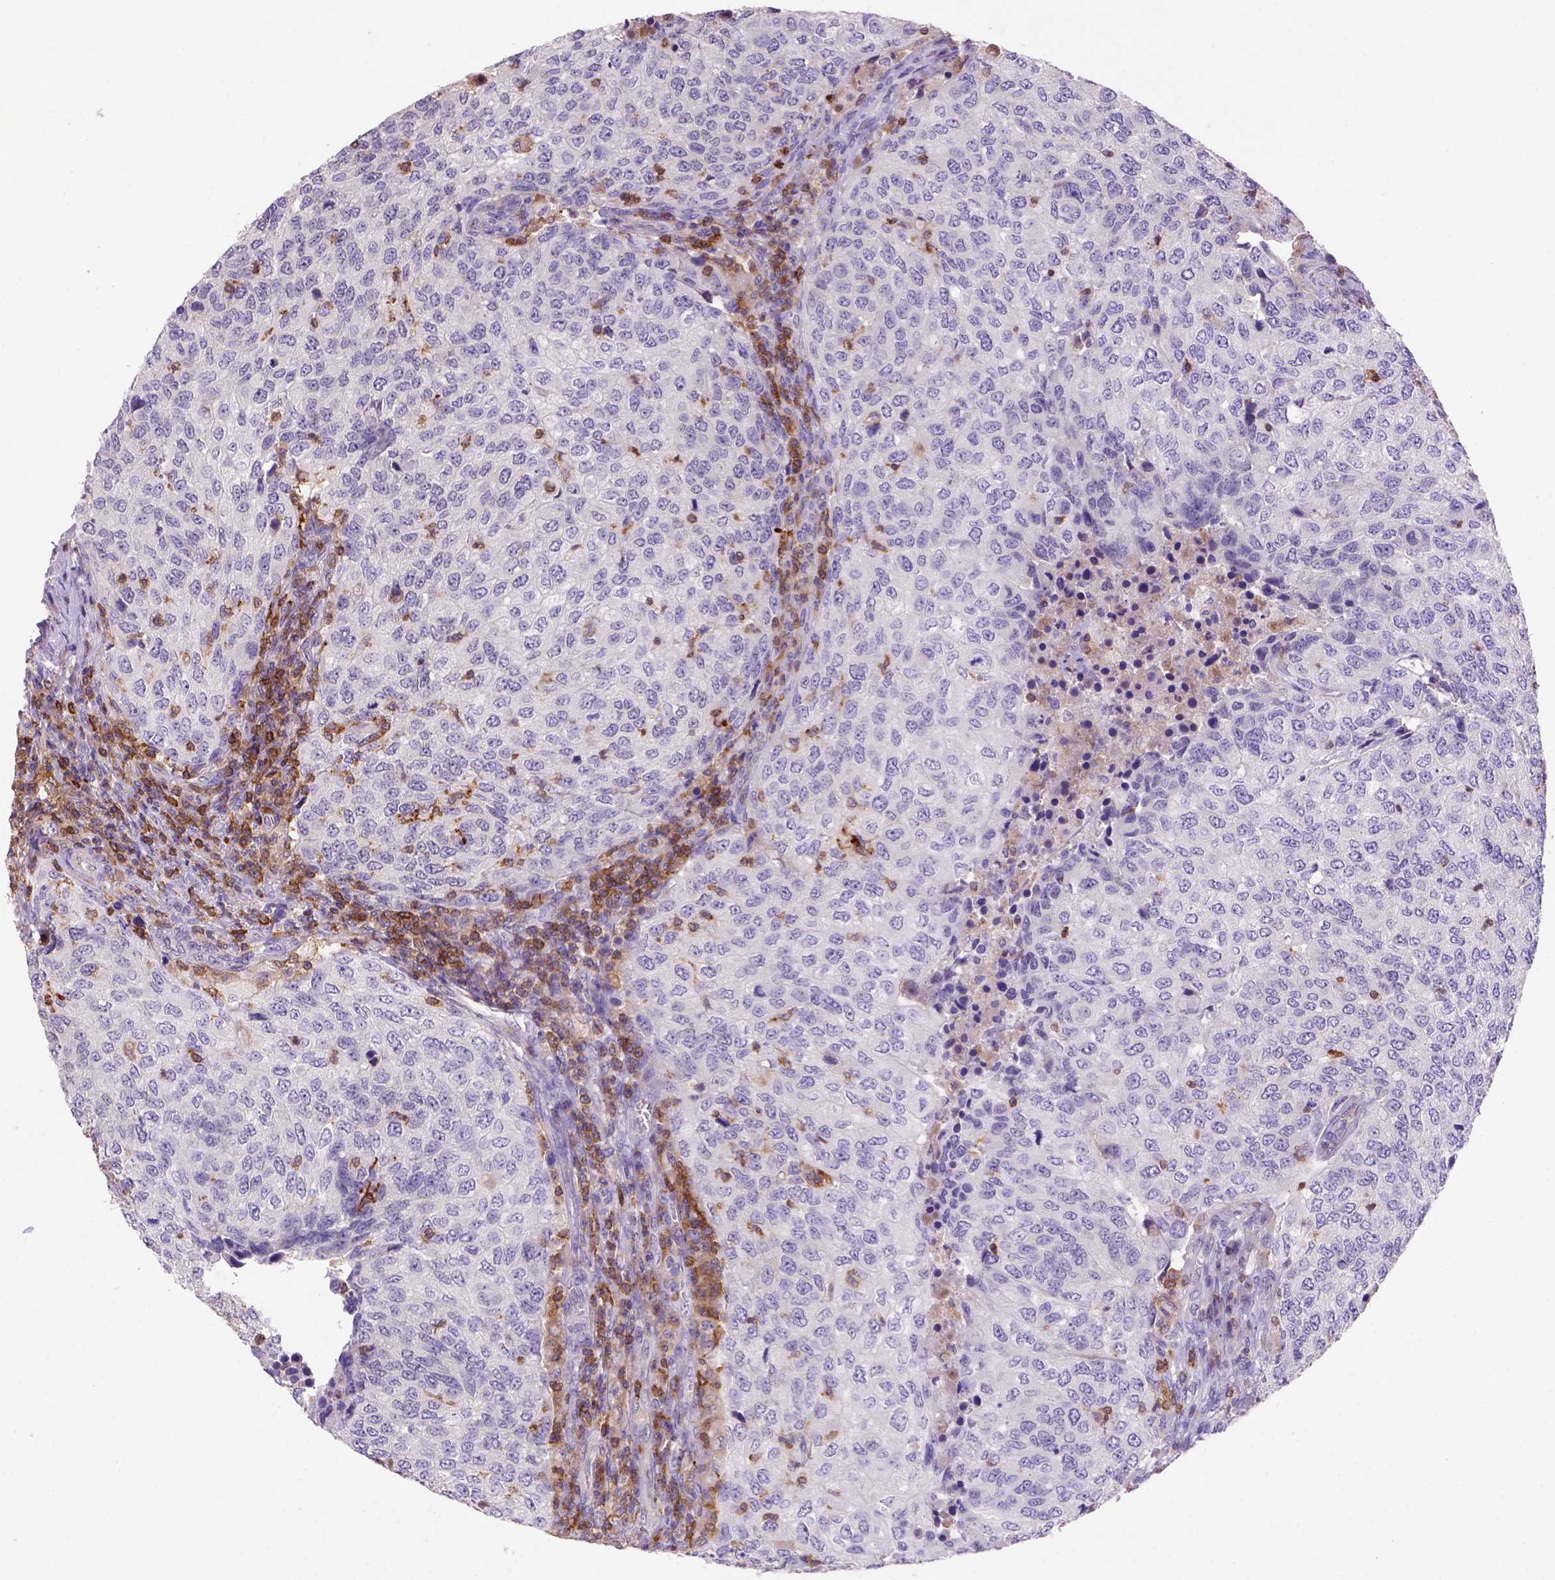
{"staining": {"intensity": "negative", "quantity": "none", "location": "none"}, "tissue": "urothelial cancer", "cell_type": "Tumor cells", "image_type": "cancer", "snomed": [{"axis": "morphology", "description": "Urothelial carcinoma, High grade"}, {"axis": "topography", "description": "Urinary bladder"}], "caption": "DAB (3,3'-diaminobenzidine) immunohistochemical staining of human urothelial cancer exhibits no significant expression in tumor cells.", "gene": "INPP5D", "patient": {"sex": "female", "age": 78}}